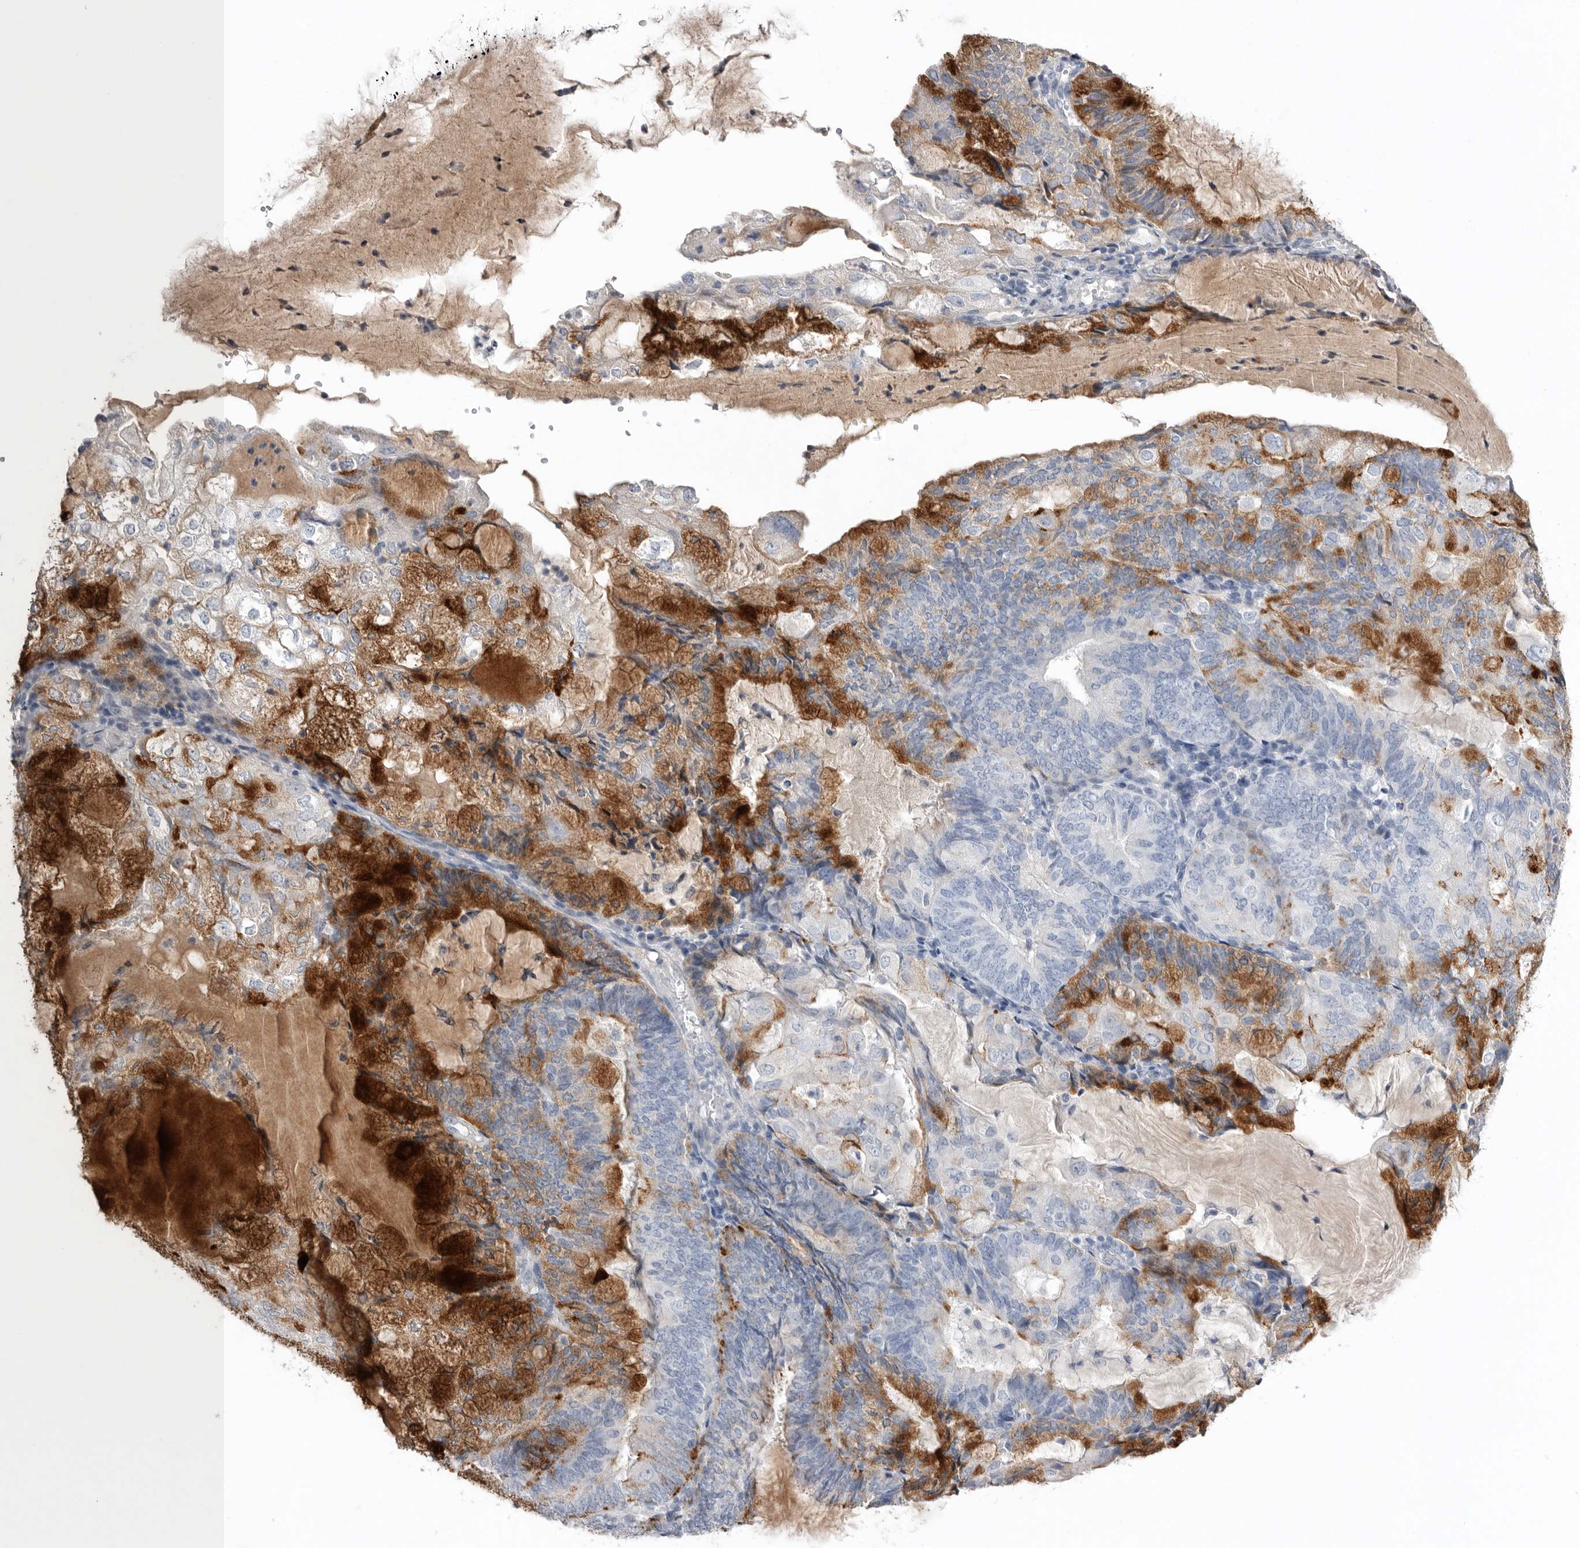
{"staining": {"intensity": "strong", "quantity": "25%-75%", "location": "cytoplasmic/membranous"}, "tissue": "endometrial cancer", "cell_type": "Tumor cells", "image_type": "cancer", "snomed": [{"axis": "morphology", "description": "Adenocarcinoma, NOS"}, {"axis": "topography", "description": "Endometrium"}], "caption": "Immunohistochemistry (IHC) micrograph of human endometrial cancer (adenocarcinoma) stained for a protein (brown), which shows high levels of strong cytoplasmic/membranous expression in about 25%-75% of tumor cells.", "gene": "TIMP1", "patient": {"sex": "female", "age": 81}}